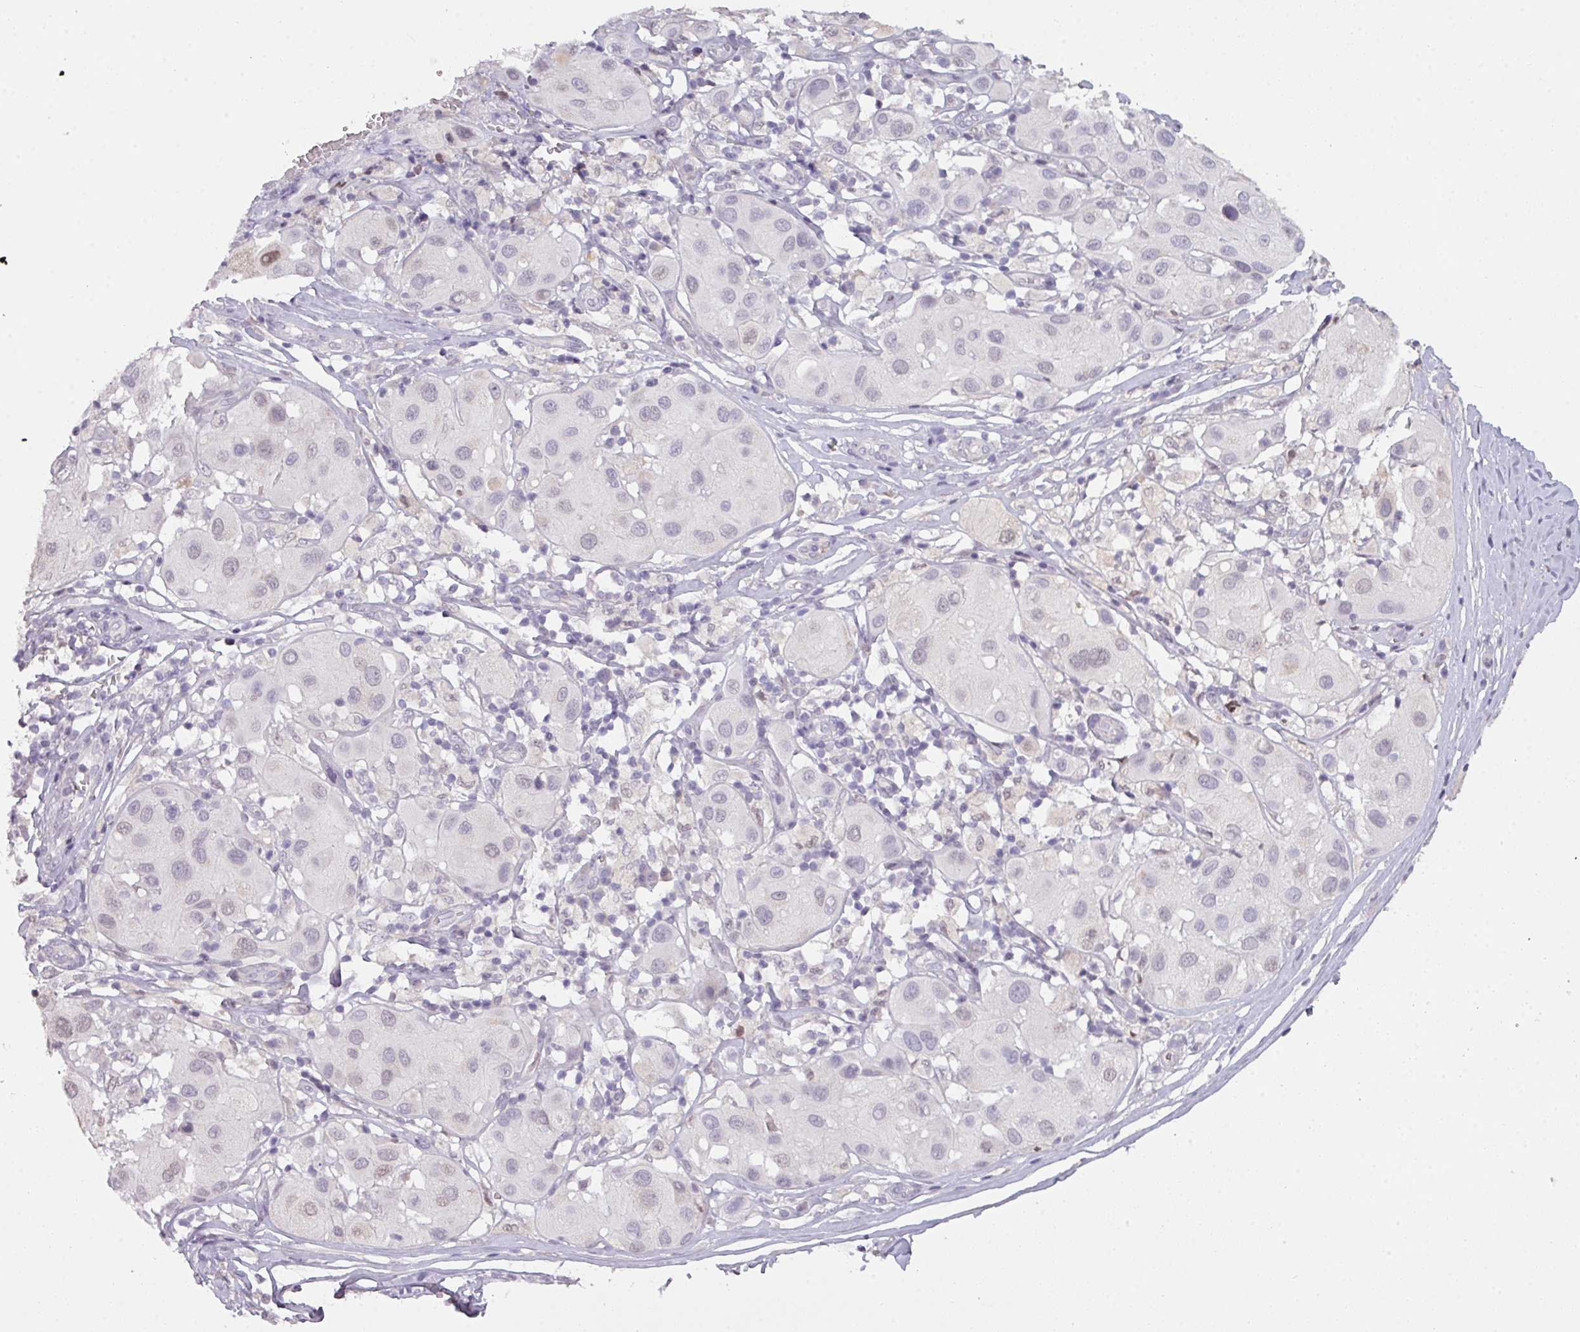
{"staining": {"intensity": "weak", "quantity": "<25%", "location": "nuclear"}, "tissue": "melanoma", "cell_type": "Tumor cells", "image_type": "cancer", "snomed": [{"axis": "morphology", "description": "Malignant melanoma, Metastatic site"}, {"axis": "topography", "description": "Skin"}], "caption": "Immunohistochemical staining of malignant melanoma (metastatic site) exhibits no significant positivity in tumor cells.", "gene": "ANKRD13B", "patient": {"sex": "male", "age": 41}}